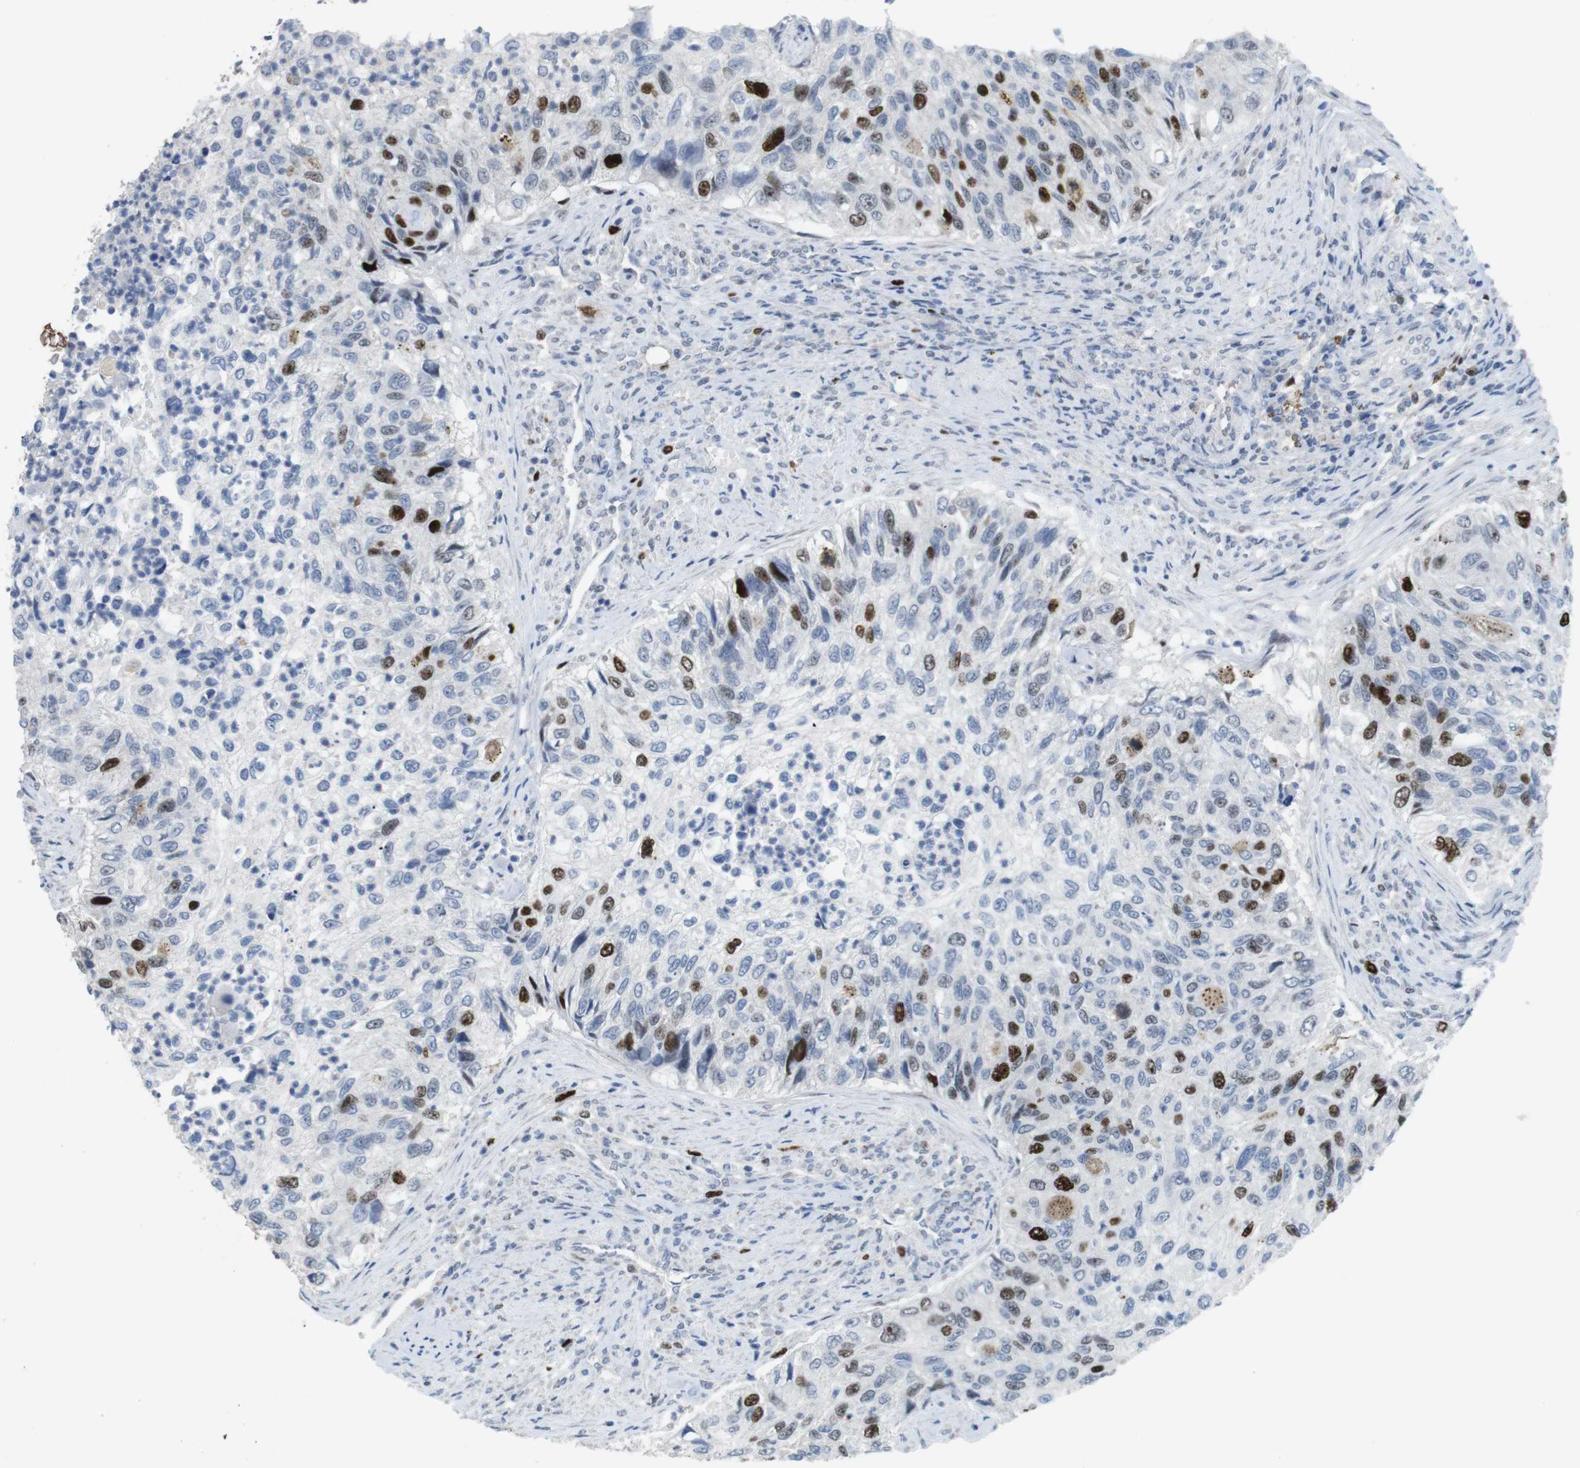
{"staining": {"intensity": "strong", "quantity": "<25%", "location": "nuclear"}, "tissue": "urothelial cancer", "cell_type": "Tumor cells", "image_type": "cancer", "snomed": [{"axis": "morphology", "description": "Urothelial carcinoma, High grade"}, {"axis": "topography", "description": "Urinary bladder"}], "caption": "The image shows a brown stain indicating the presence of a protein in the nuclear of tumor cells in urothelial cancer. (DAB (3,3'-diaminobenzidine) IHC with brightfield microscopy, high magnification).", "gene": "KPNA2", "patient": {"sex": "female", "age": 60}}